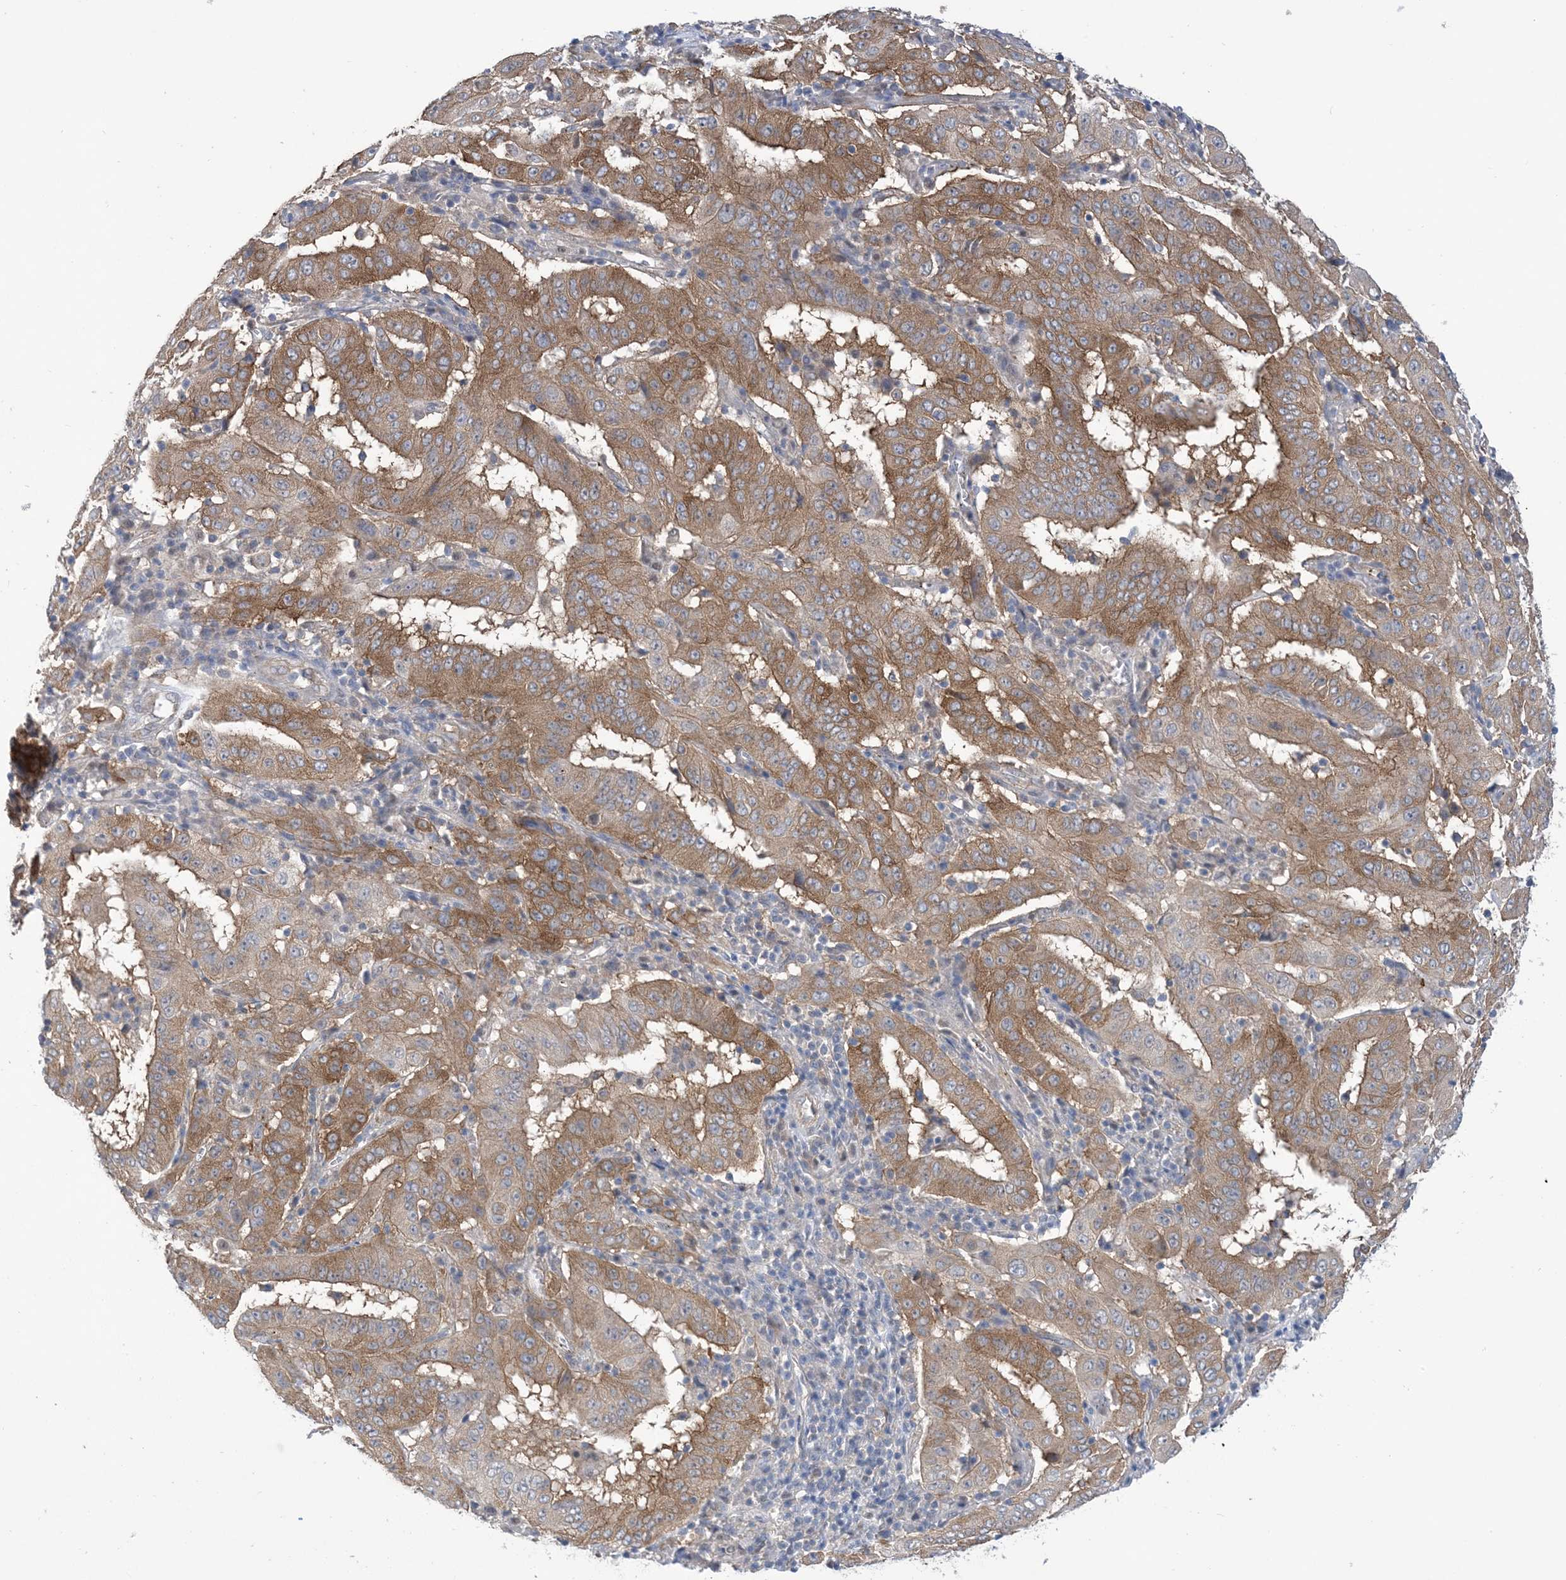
{"staining": {"intensity": "moderate", "quantity": ">75%", "location": "cytoplasmic/membranous"}, "tissue": "pancreatic cancer", "cell_type": "Tumor cells", "image_type": "cancer", "snomed": [{"axis": "morphology", "description": "Adenocarcinoma, NOS"}, {"axis": "topography", "description": "Pancreas"}], "caption": "About >75% of tumor cells in human adenocarcinoma (pancreatic) demonstrate moderate cytoplasmic/membranous protein positivity as visualized by brown immunohistochemical staining.", "gene": "EHBP1", "patient": {"sex": "male", "age": 63}}